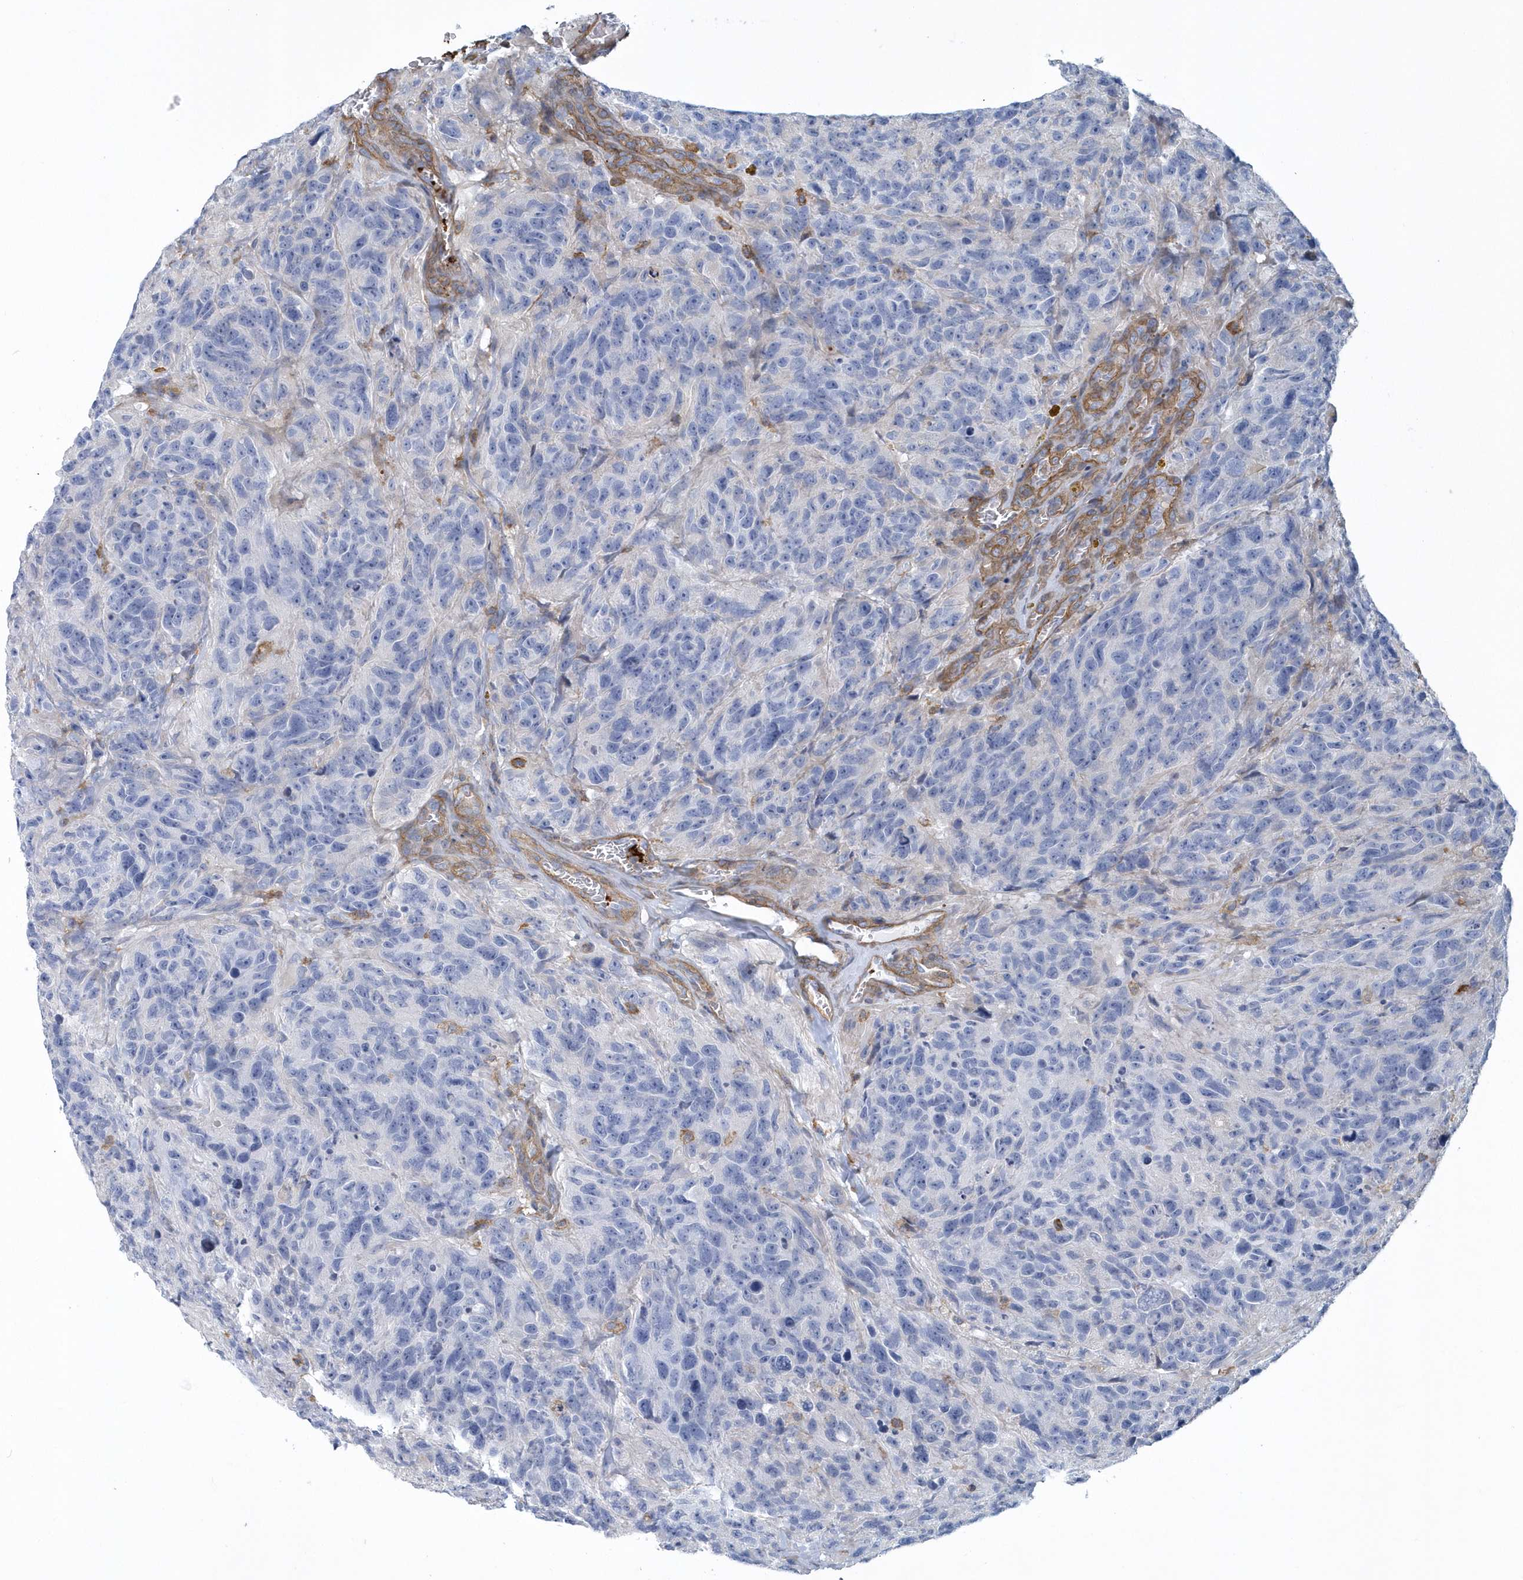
{"staining": {"intensity": "negative", "quantity": "none", "location": "none"}, "tissue": "glioma", "cell_type": "Tumor cells", "image_type": "cancer", "snomed": [{"axis": "morphology", "description": "Glioma, malignant, High grade"}, {"axis": "topography", "description": "Brain"}], "caption": "A high-resolution micrograph shows immunohistochemistry (IHC) staining of glioma, which reveals no significant positivity in tumor cells.", "gene": "ARAP2", "patient": {"sex": "male", "age": 69}}